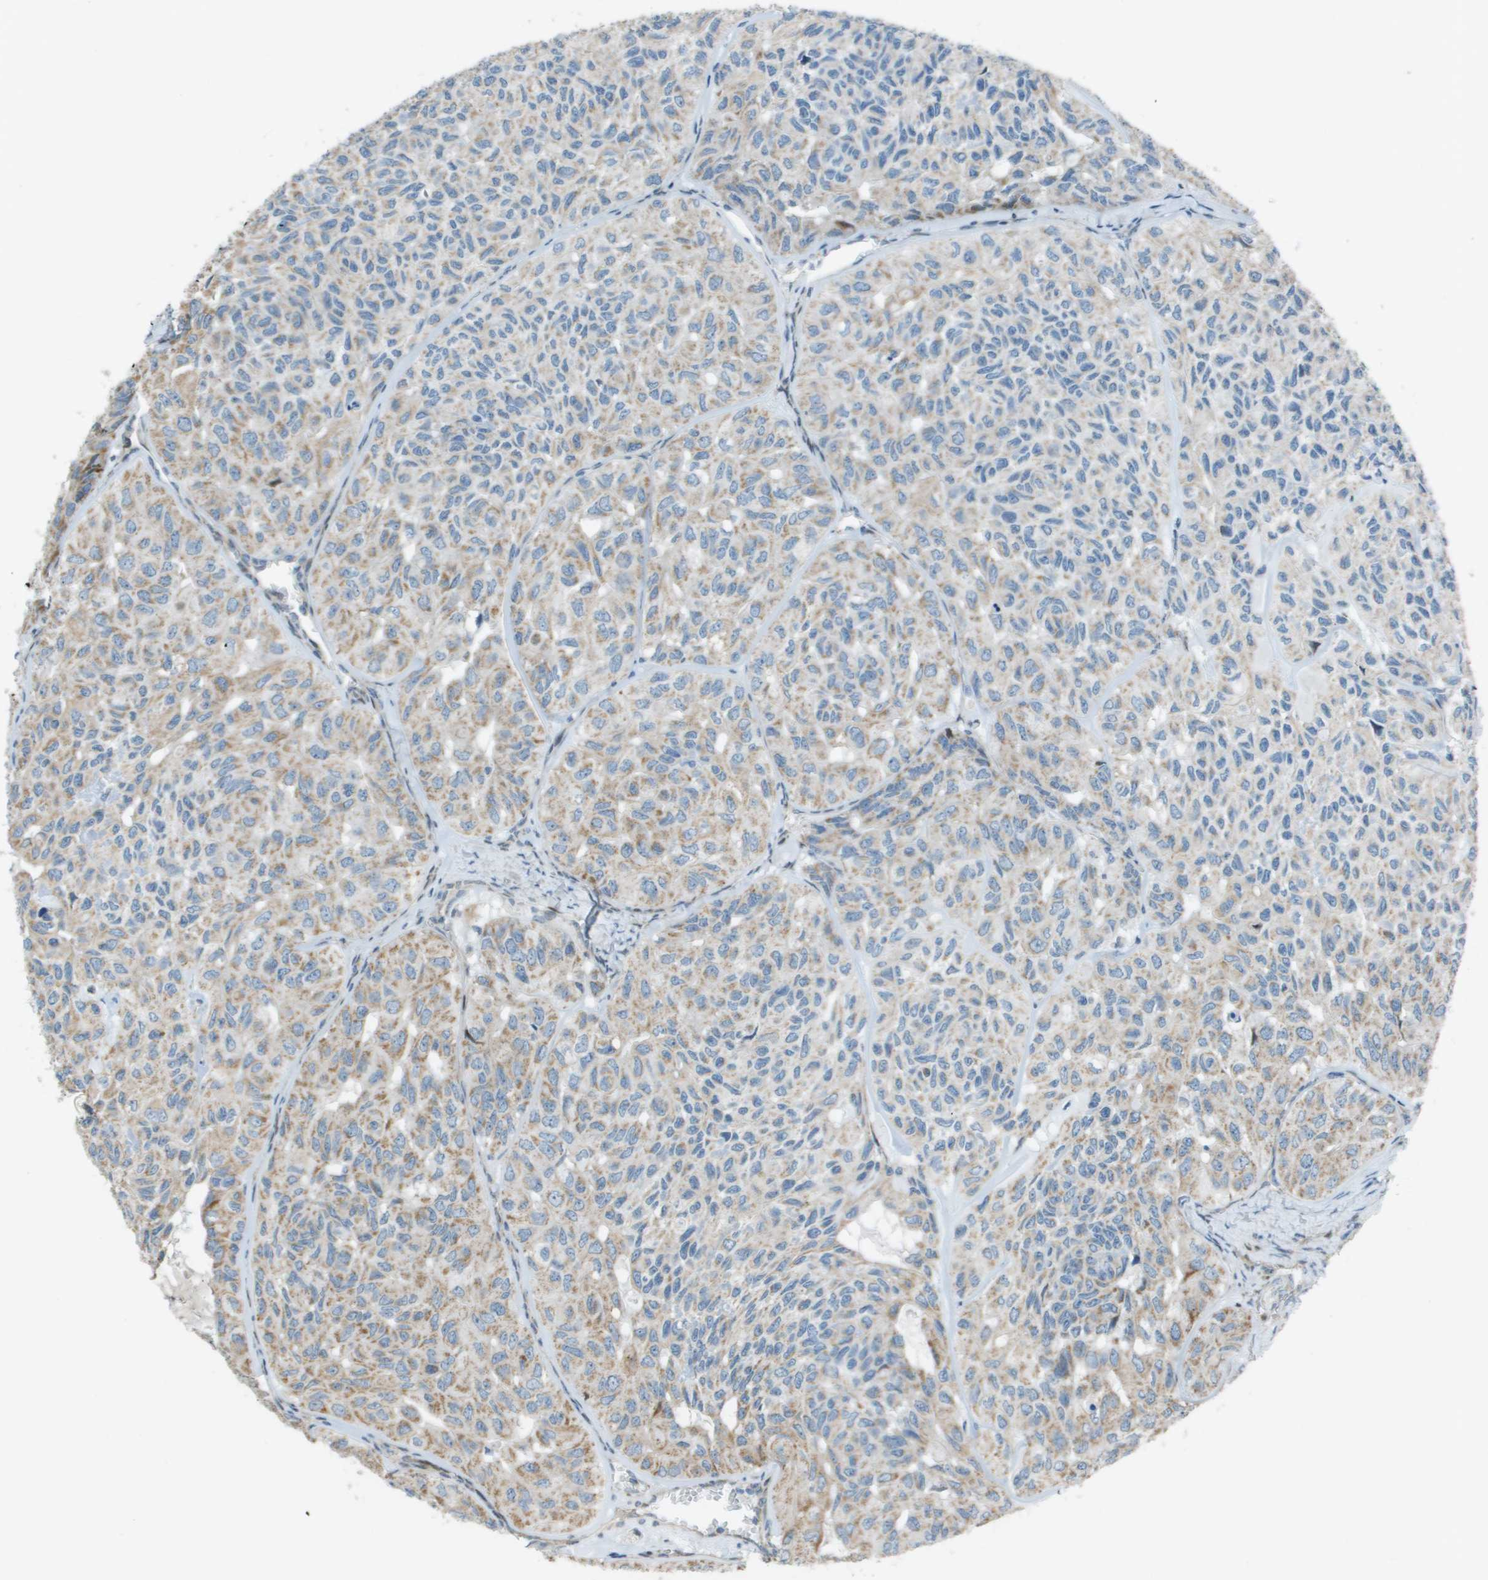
{"staining": {"intensity": "weak", "quantity": ">75%", "location": "cytoplasmic/membranous"}, "tissue": "head and neck cancer", "cell_type": "Tumor cells", "image_type": "cancer", "snomed": [{"axis": "morphology", "description": "Adenocarcinoma, NOS"}, {"axis": "topography", "description": "Salivary gland, NOS"}, {"axis": "topography", "description": "Head-Neck"}], "caption": "The immunohistochemical stain shows weak cytoplasmic/membranous staining in tumor cells of head and neck cancer (adenocarcinoma) tissue. Using DAB (brown) and hematoxylin (blue) stains, captured at high magnification using brightfield microscopy.", "gene": "MGAT3", "patient": {"sex": "female", "age": 76}}